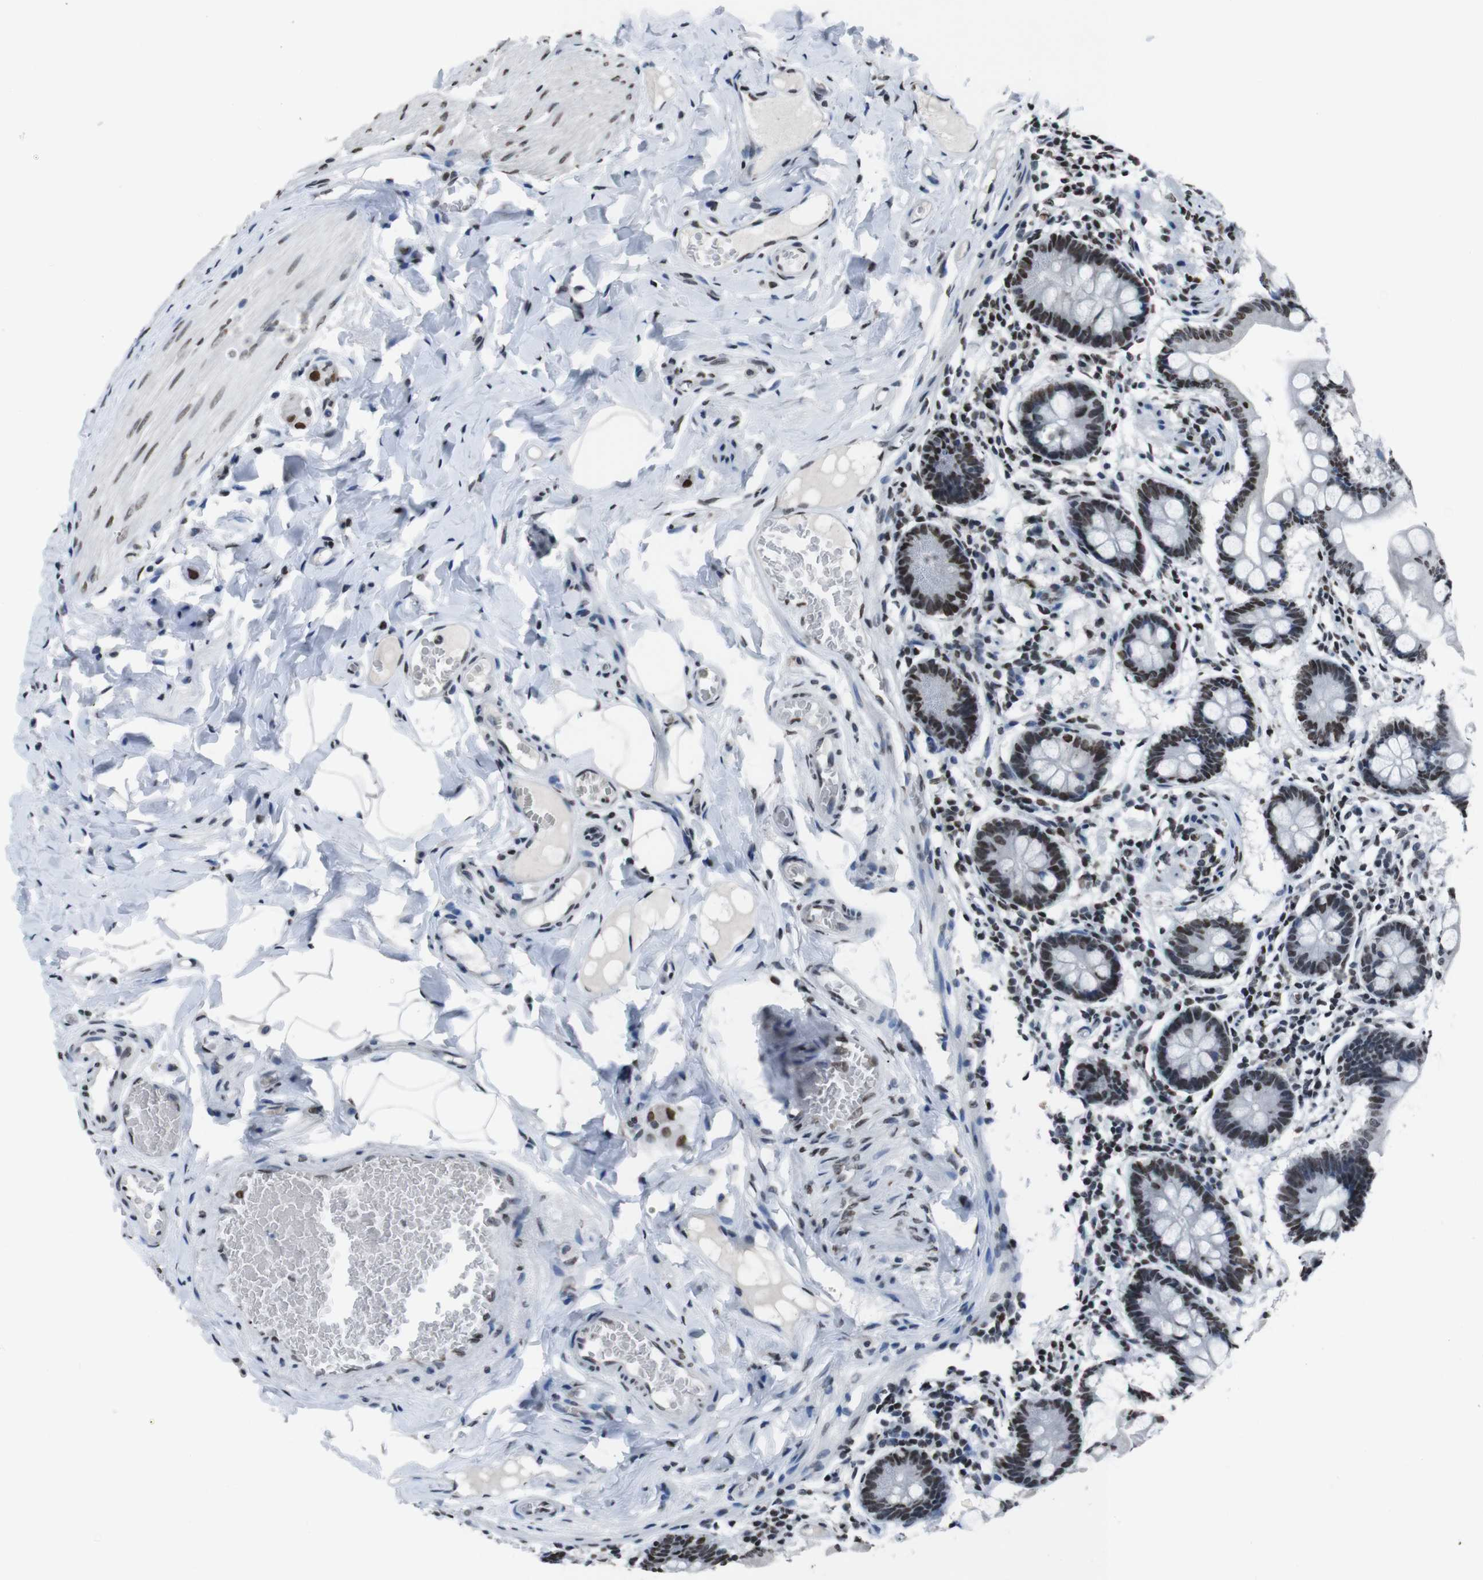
{"staining": {"intensity": "moderate", "quantity": "25%-75%", "location": "nuclear"}, "tissue": "small intestine", "cell_type": "Glandular cells", "image_type": "normal", "snomed": [{"axis": "morphology", "description": "Normal tissue, NOS"}, {"axis": "topography", "description": "Small intestine"}], "caption": "The immunohistochemical stain labels moderate nuclear positivity in glandular cells of benign small intestine. (DAB IHC, brown staining for protein, blue staining for nuclei).", "gene": "PIP4P2", "patient": {"sex": "male", "age": 41}}